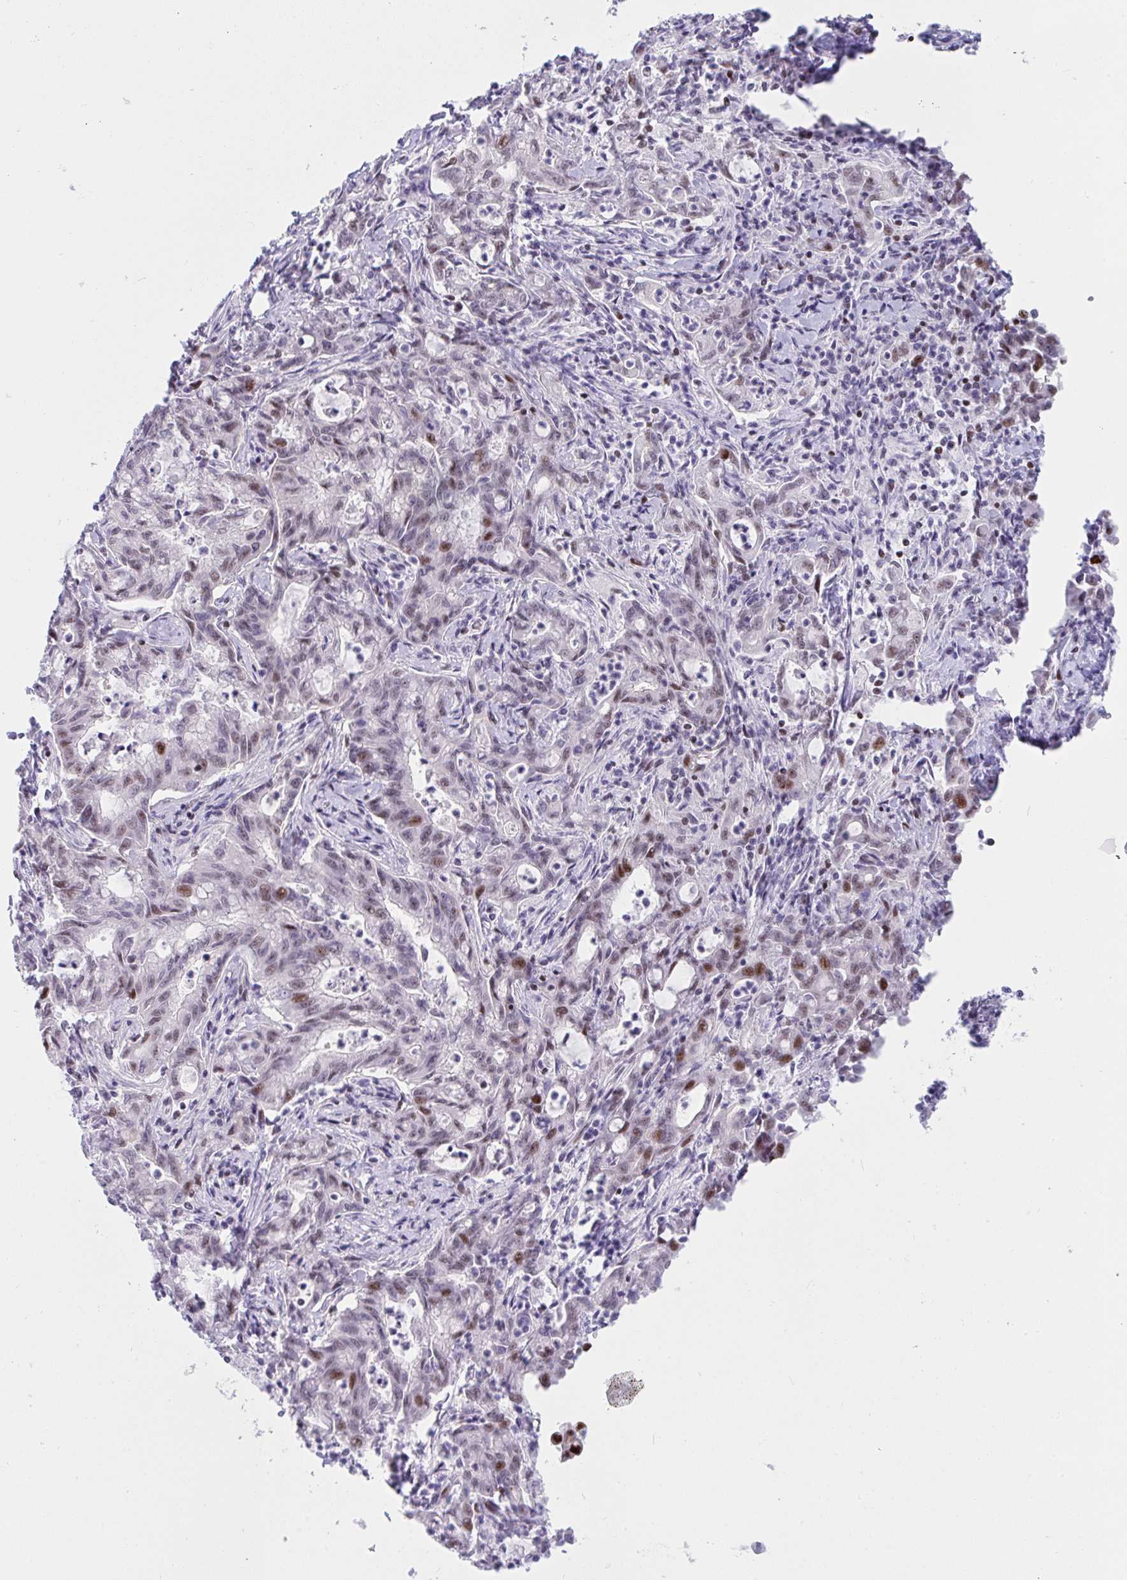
{"staining": {"intensity": "moderate", "quantity": "<25%", "location": "nuclear"}, "tissue": "stomach cancer", "cell_type": "Tumor cells", "image_type": "cancer", "snomed": [{"axis": "morphology", "description": "Adenocarcinoma, NOS"}, {"axis": "topography", "description": "Stomach, upper"}], "caption": "An IHC histopathology image of tumor tissue is shown. Protein staining in brown labels moderate nuclear positivity in stomach cancer within tumor cells.", "gene": "IKZF2", "patient": {"sex": "female", "age": 79}}